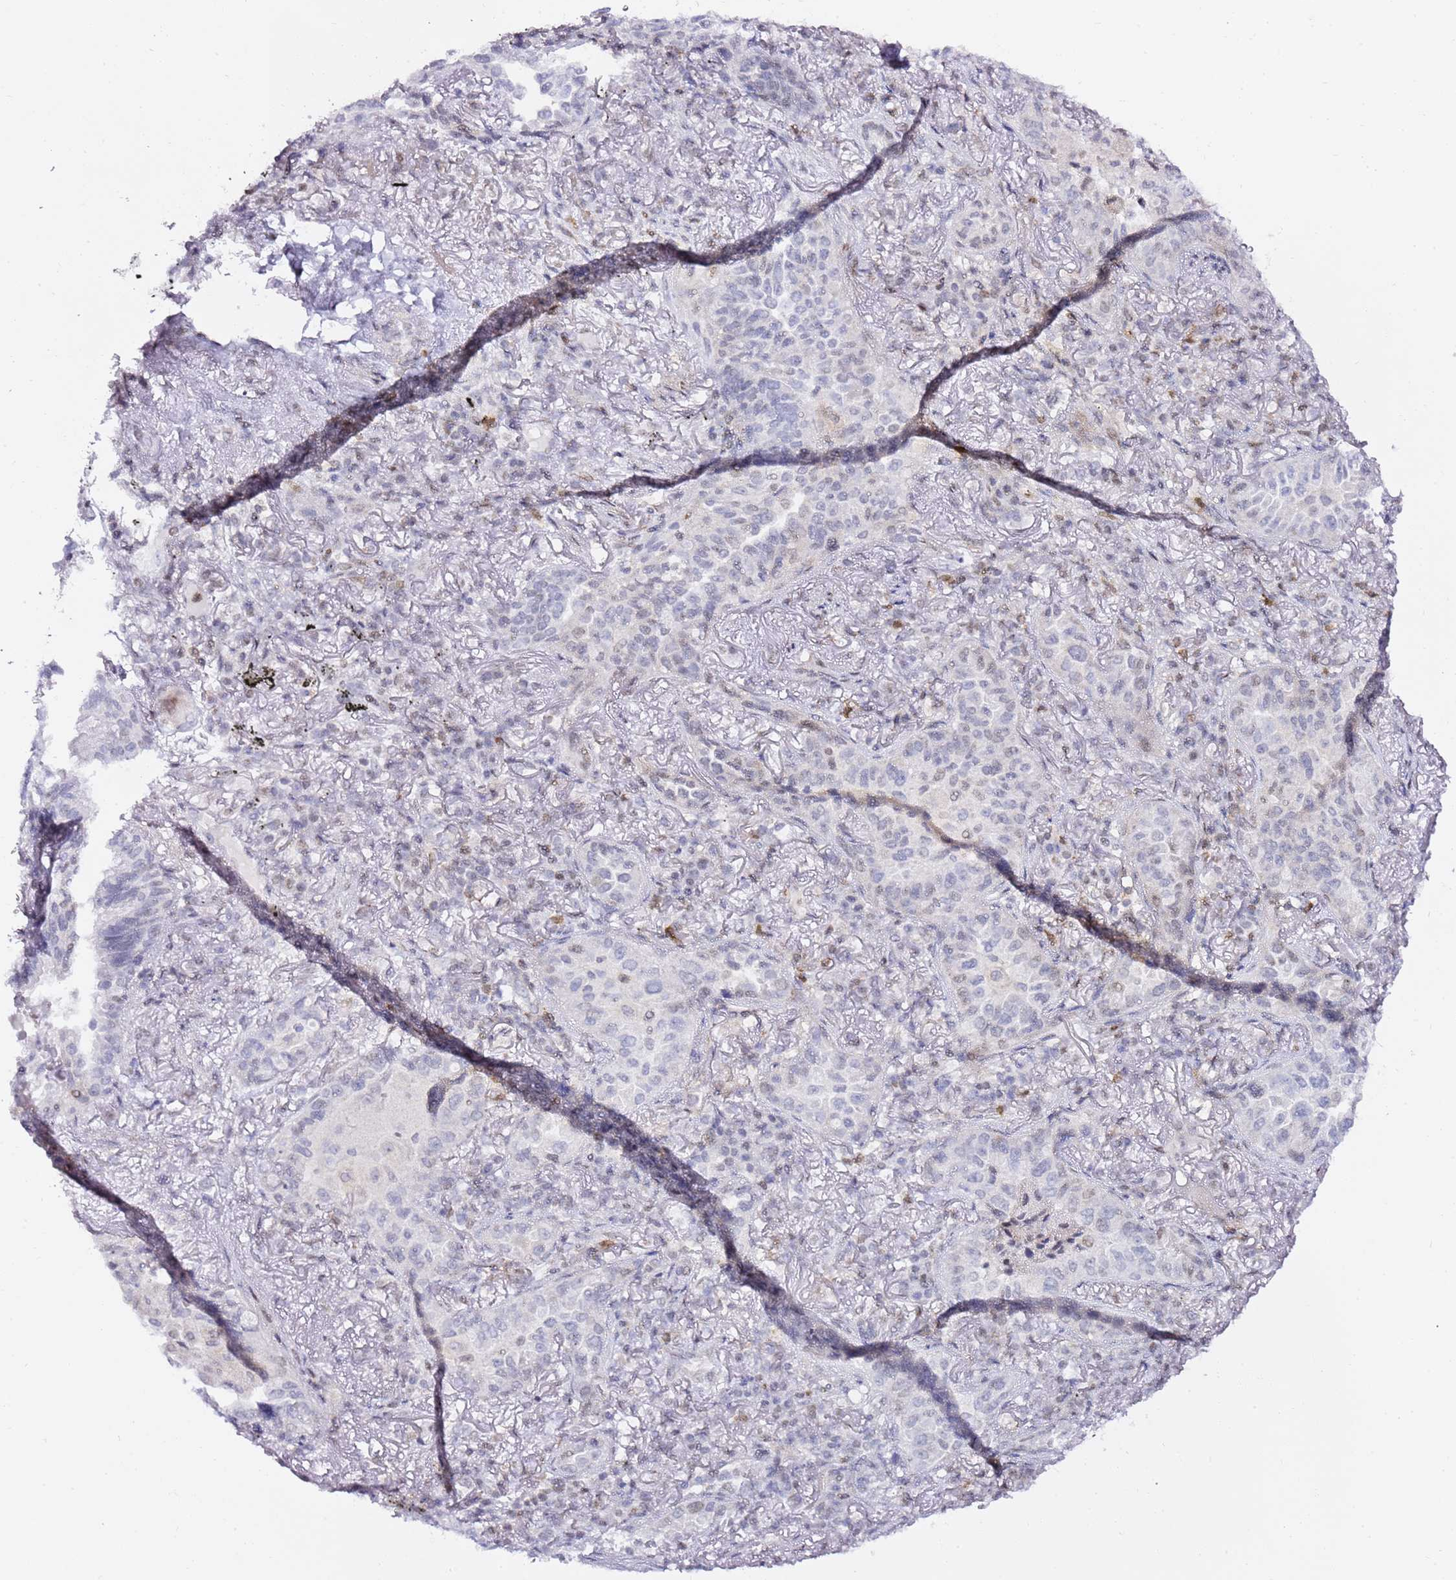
{"staining": {"intensity": "negative", "quantity": "none", "location": "none"}, "tissue": "lung cancer", "cell_type": "Tumor cells", "image_type": "cancer", "snomed": [{"axis": "morphology", "description": "Adenocarcinoma, NOS"}, {"axis": "topography", "description": "Lung"}], "caption": "DAB immunohistochemical staining of lung cancer (adenocarcinoma) reveals no significant expression in tumor cells.", "gene": "GBP2", "patient": {"sex": "female", "age": 69}}